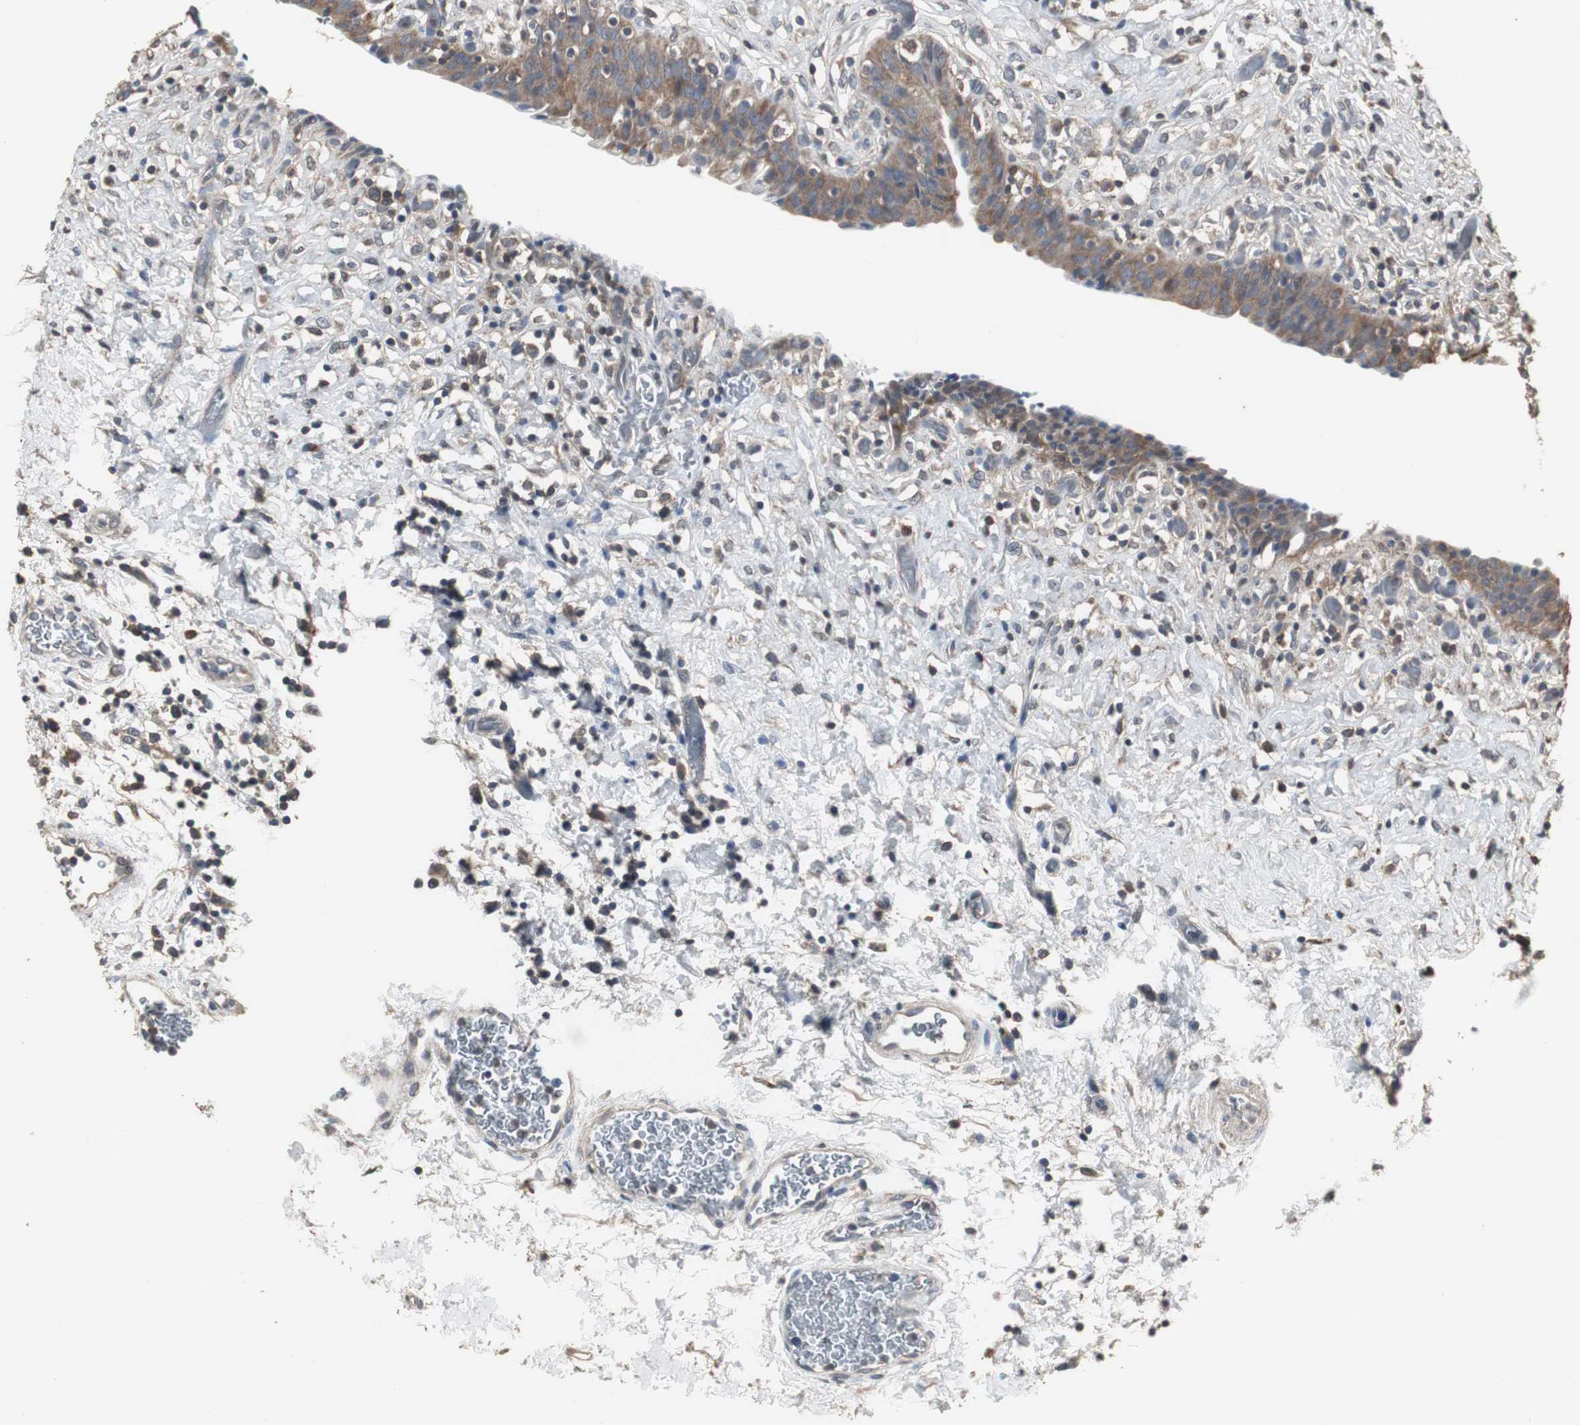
{"staining": {"intensity": "moderate", "quantity": ">75%", "location": "cytoplasmic/membranous"}, "tissue": "urinary bladder", "cell_type": "Urothelial cells", "image_type": "normal", "snomed": [{"axis": "morphology", "description": "Normal tissue, NOS"}, {"axis": "topography", "description": "Urinary bladder"}], "caption": "DAB immunohistochemical staining of unremarkable human urinary bladder reveals moderate cytoplasmic/membranous protein staining in approximately >75% of urothelial cells.", "gene": "HPRT1", "patient": {"sex": "male", "age": 51}}